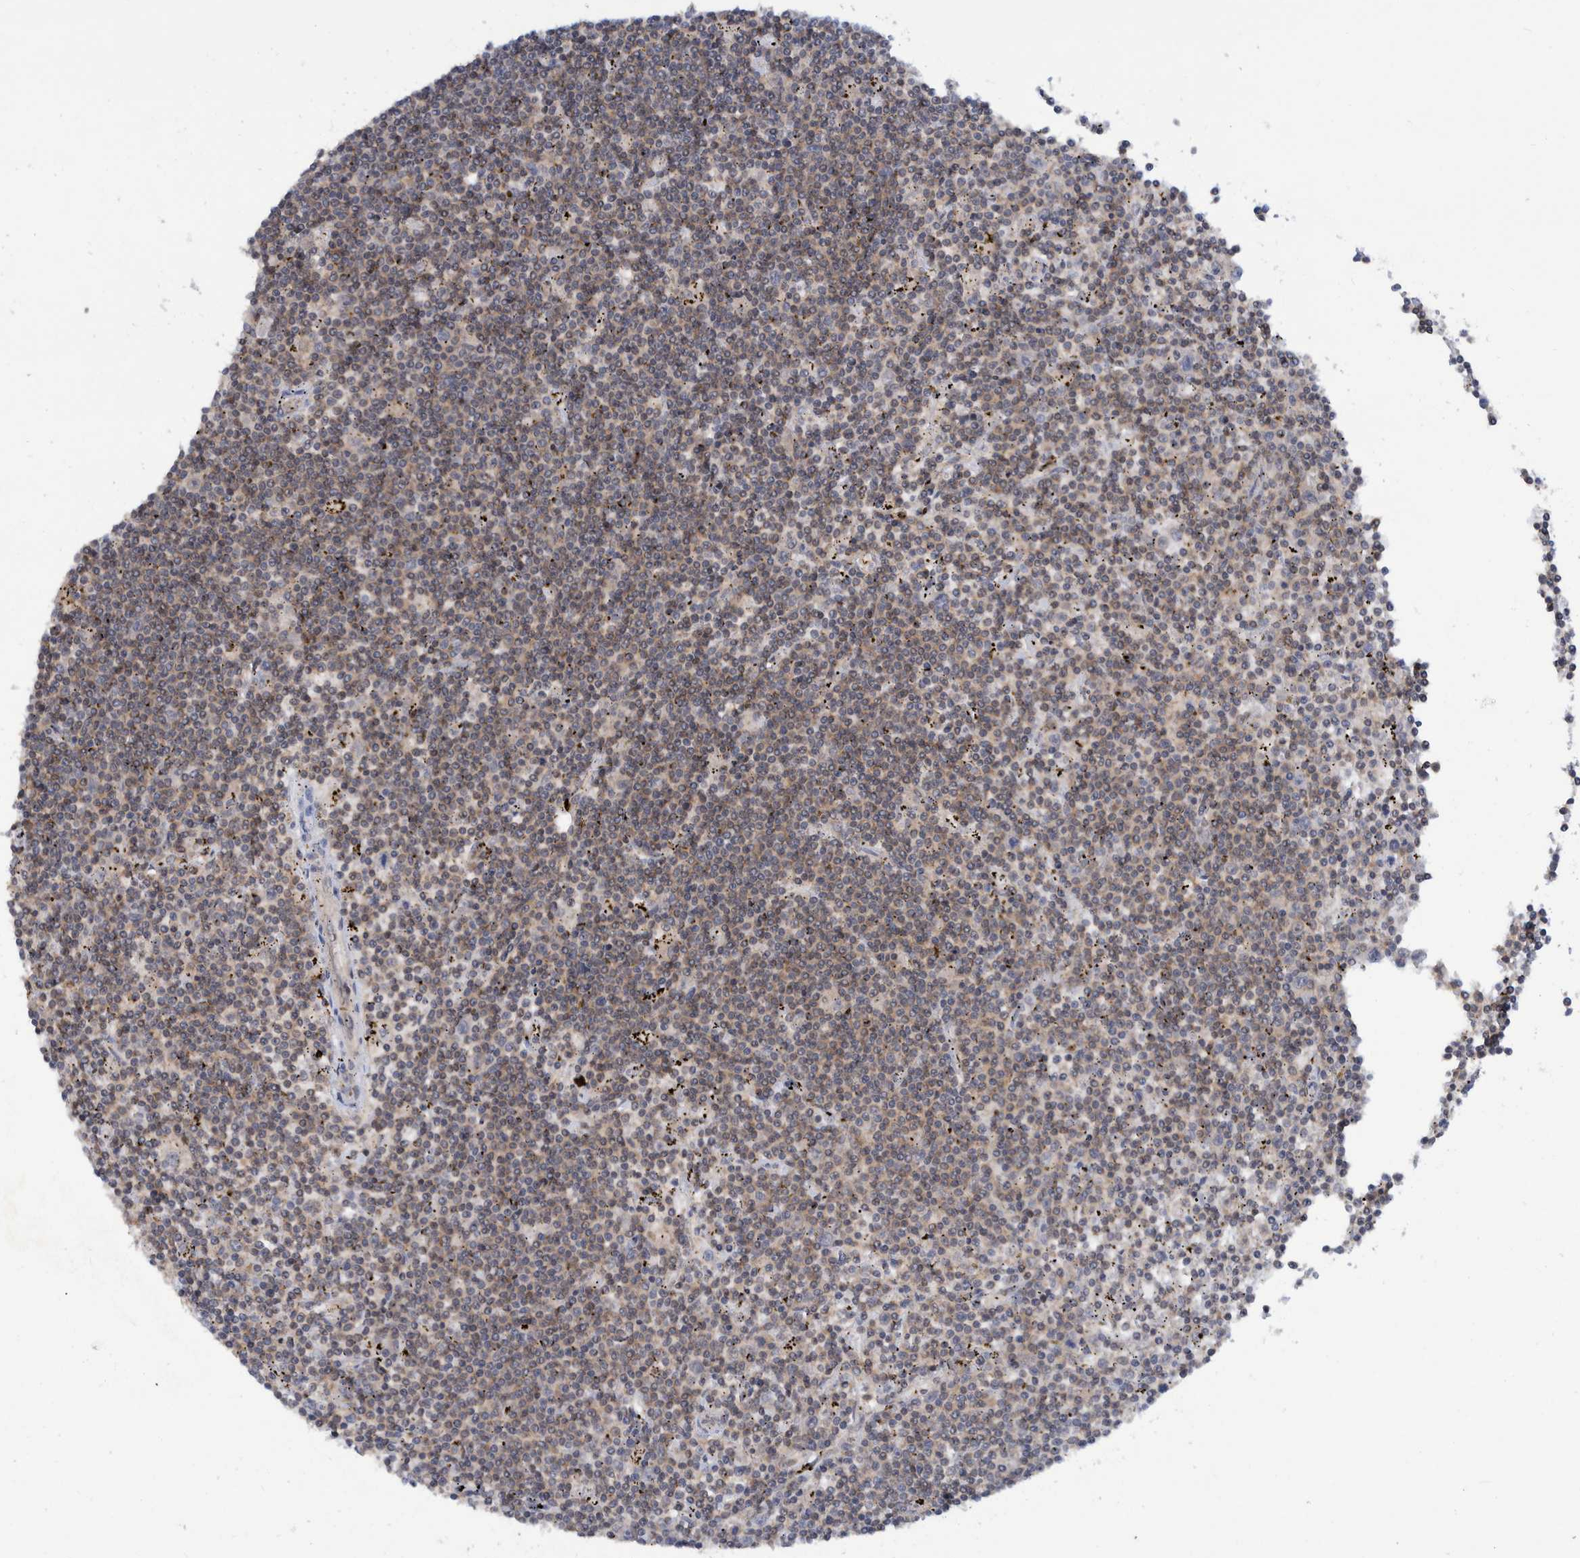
{"staining": {"intensity": "weak", "quantity": ">75%", "location": "cytoplasmic/membranous"}, "tissue": "lymphoma", "cell_type": "Tumor cells", "image_type": "cancer", "snomed": [{"axis": "morphology", "description": "Malignant lymphoma, non-Hodgkin's type, Low grade"}, {"axis": "topography", "description": "Spleen"}], "caption": "Protein staining by immunohistochemistry (IHC) reveals weak cytoplasmic/membranous staining in about >75% of tumor cells in lymphoma.", "gene": "PLPBP", "patient": {"sex": "male", "age": 76}}